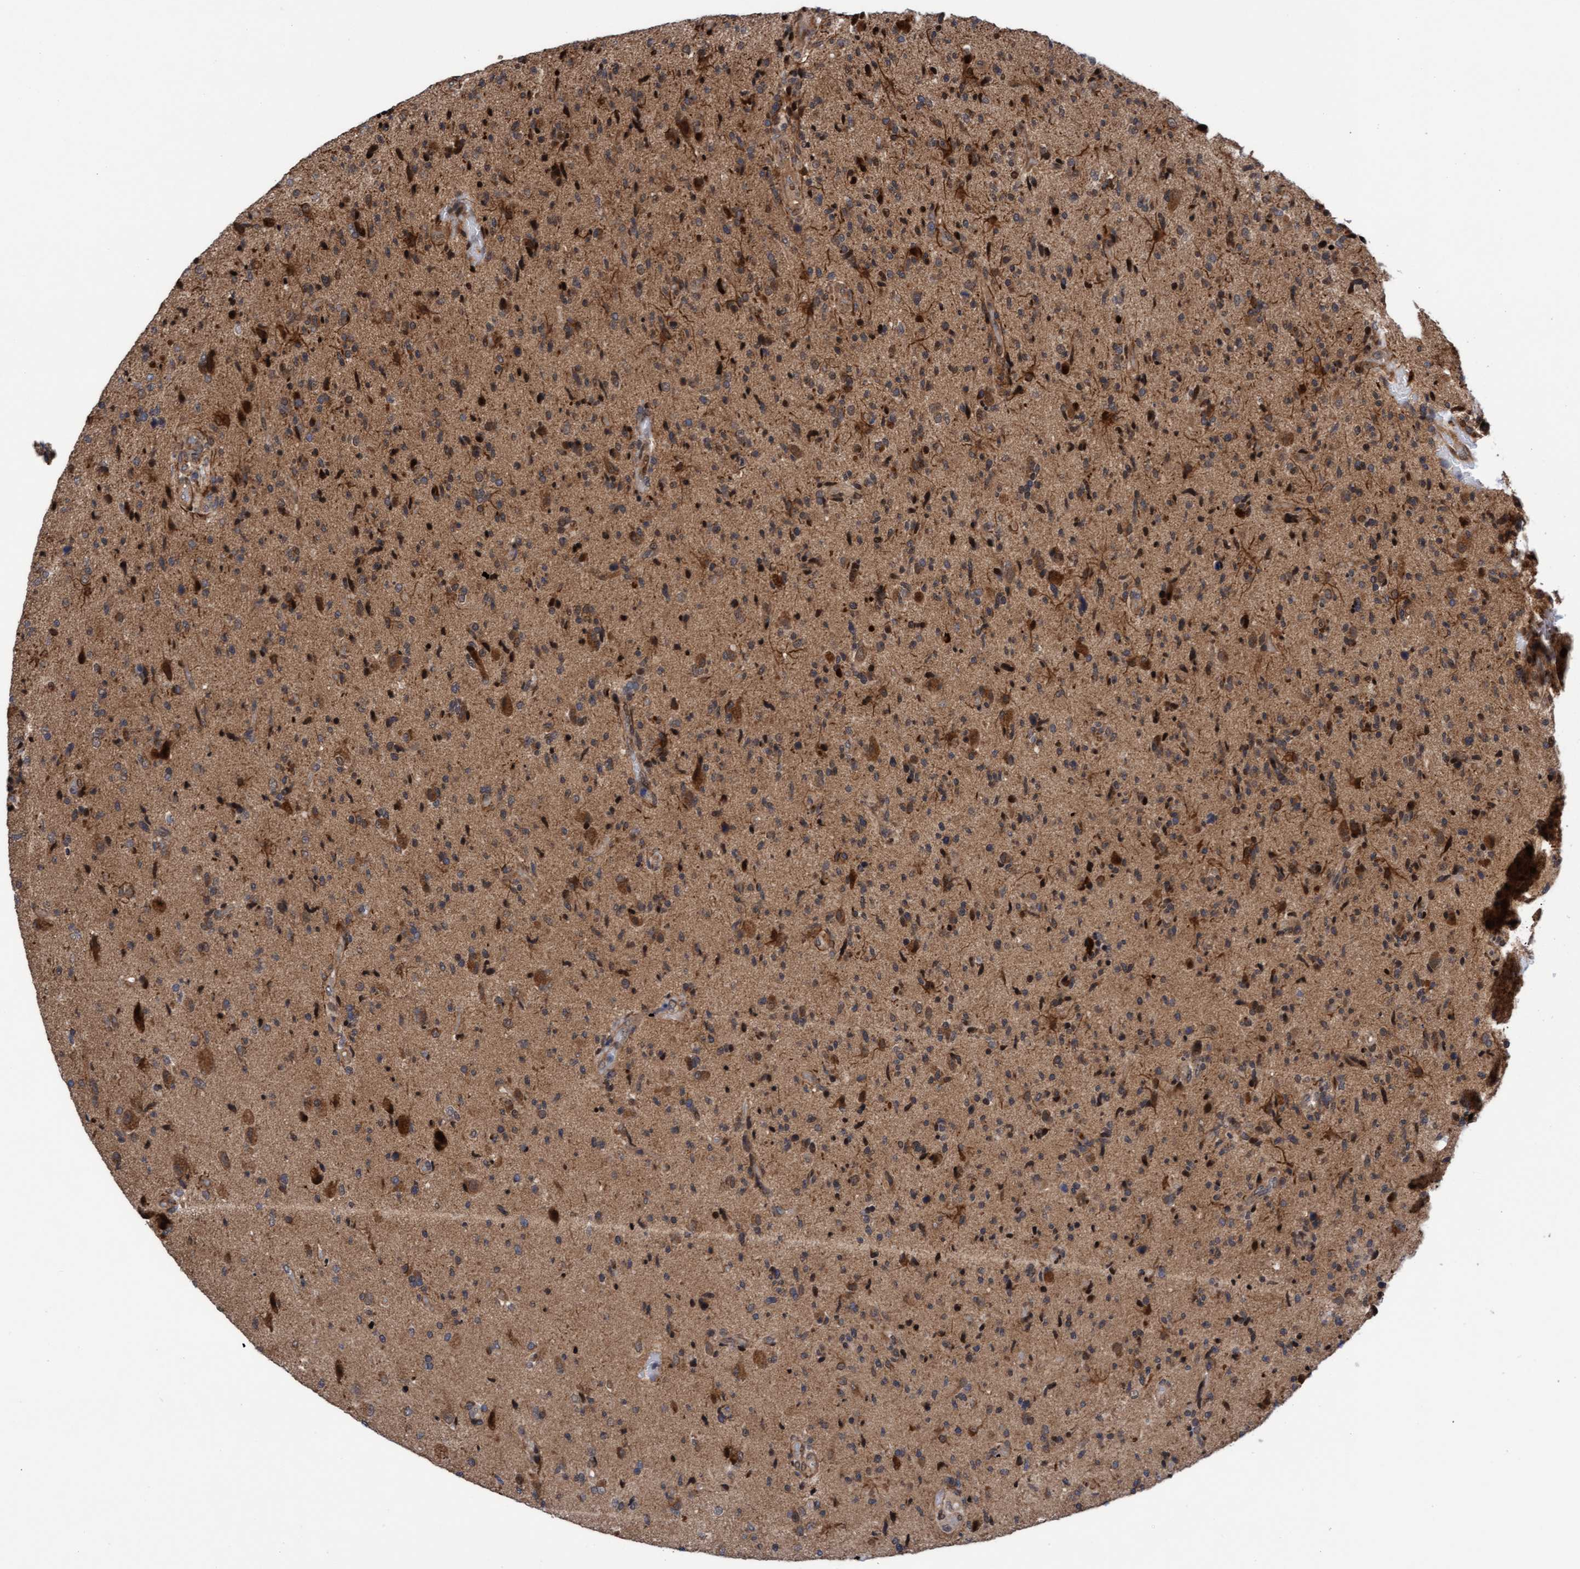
{"staining": {"intensity": "moderate", "quantity": ">75%", "location": "cytoplasmic/membranous,nuclear"}, "tissue": "glioma", "cell_type": "Tumor cells", "image_type": "cancer", "snomed": [{"axis": "morphology", "description": "Glioma, malignant, High grade"}, {"axis": "topography", "description": "Brain"}], "caption": "Immunohistochemical staining of human malignant glioma (high-grade) exhibits medium levels of moderate cytoplasmic/membranous and nuclear expression in approximately >75% of tumor cells.", "gene": "ITFG1", "patient": {"sex": "male", "age": 72}}